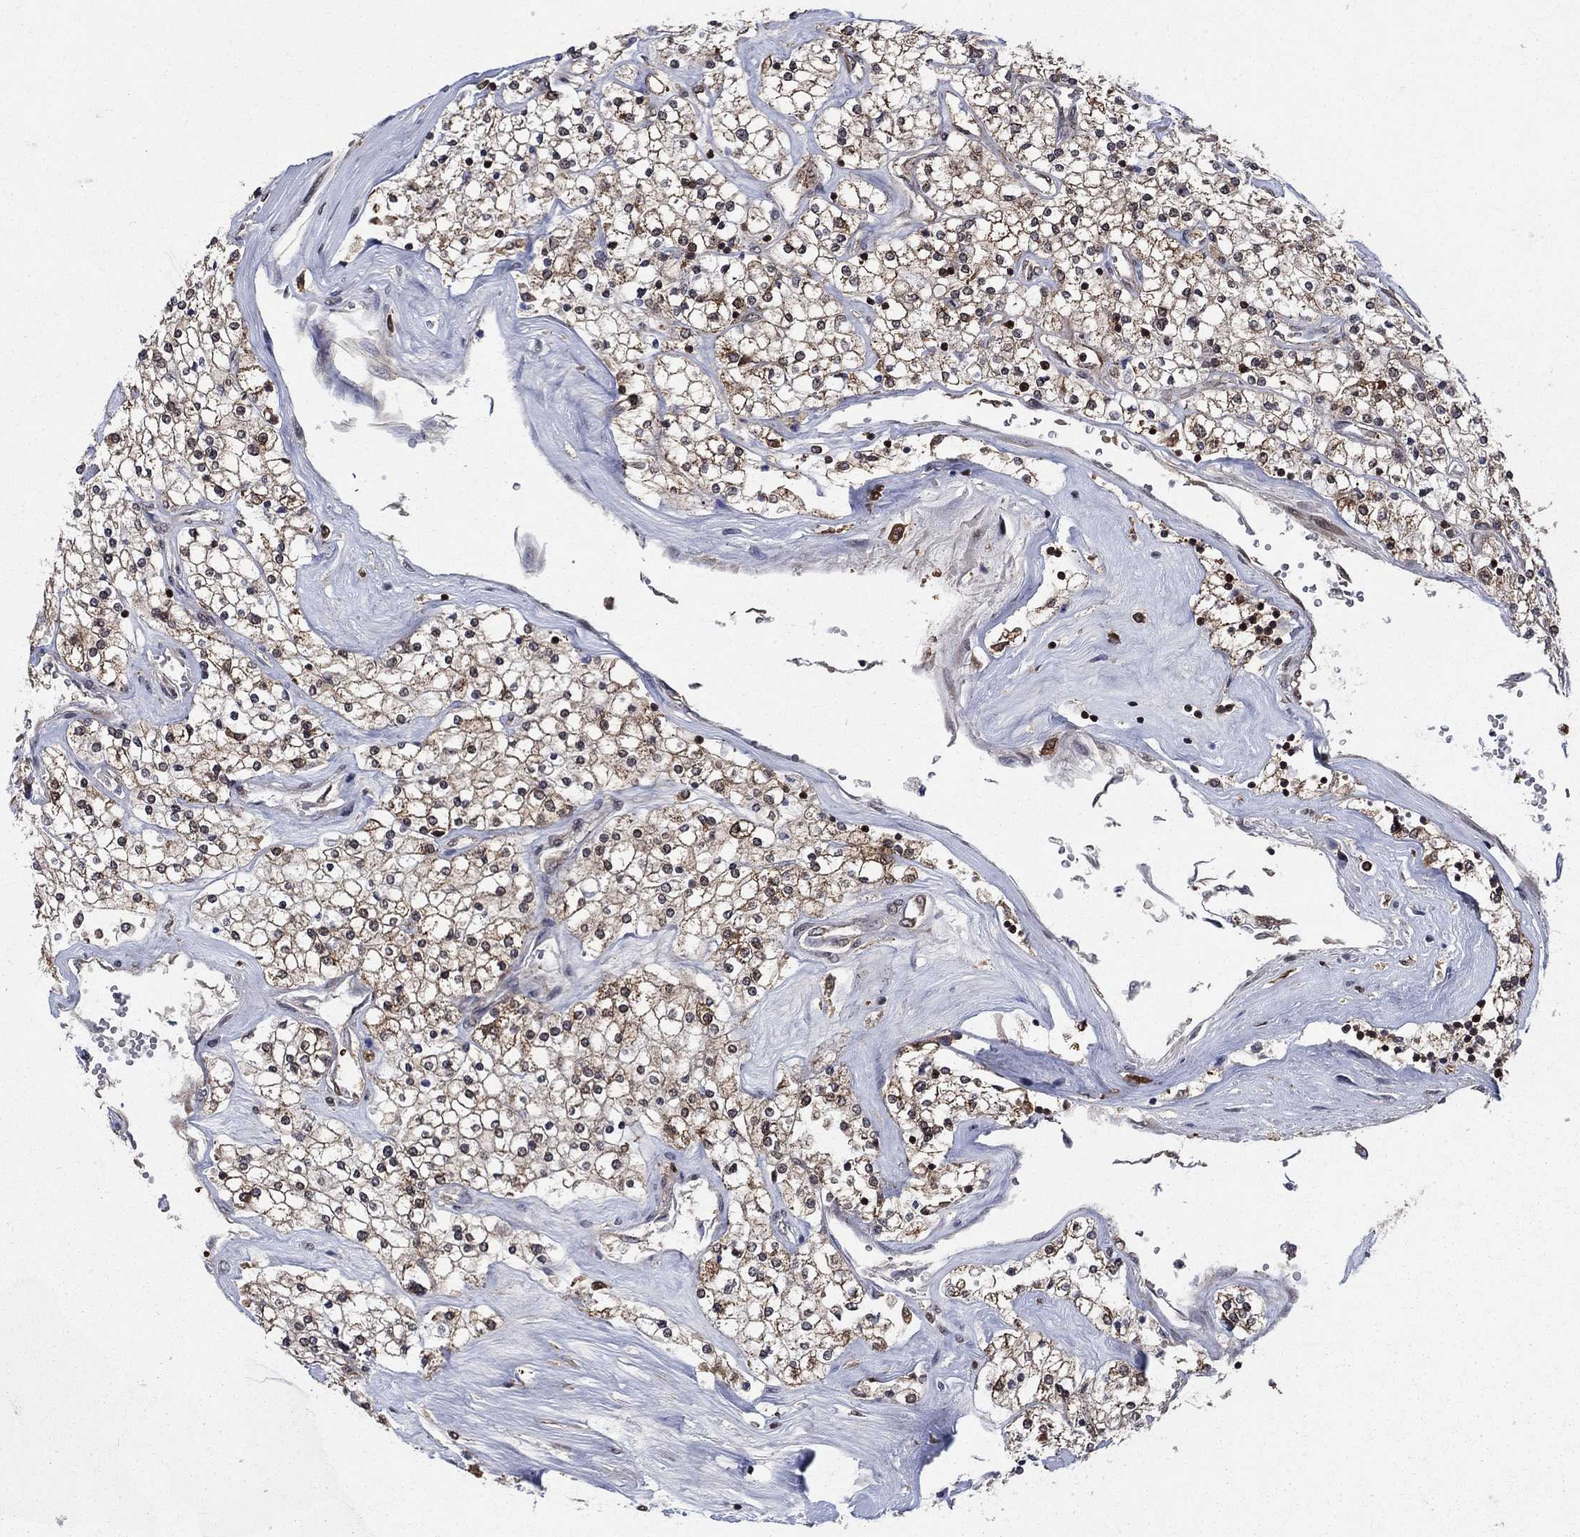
{"staining": {"intensity": "moderate", "quantity": "25%-75%", "location": "cytoplasmic/membranous"}, "tissue": "renal cancer", "cell_type": "Tumor cells", "image_type": "cancer", "snomed": [{"axis": "morphology", "description": "Adenocarcinoma, NOS"}, {"axis": "topography", "description": "Kidney"}], "caption": "Renal cancer (adenocarcinoma) was stained to show a protein in brown. There is medium levels of moderate cytoplasmic/membranous expression in approximately 25%-75% of tumor cells. (DAB IHC with brightfield microscopy, high magnification).", "gene": "CACYBP", "patient": {"sex": "male", "age": 80}}